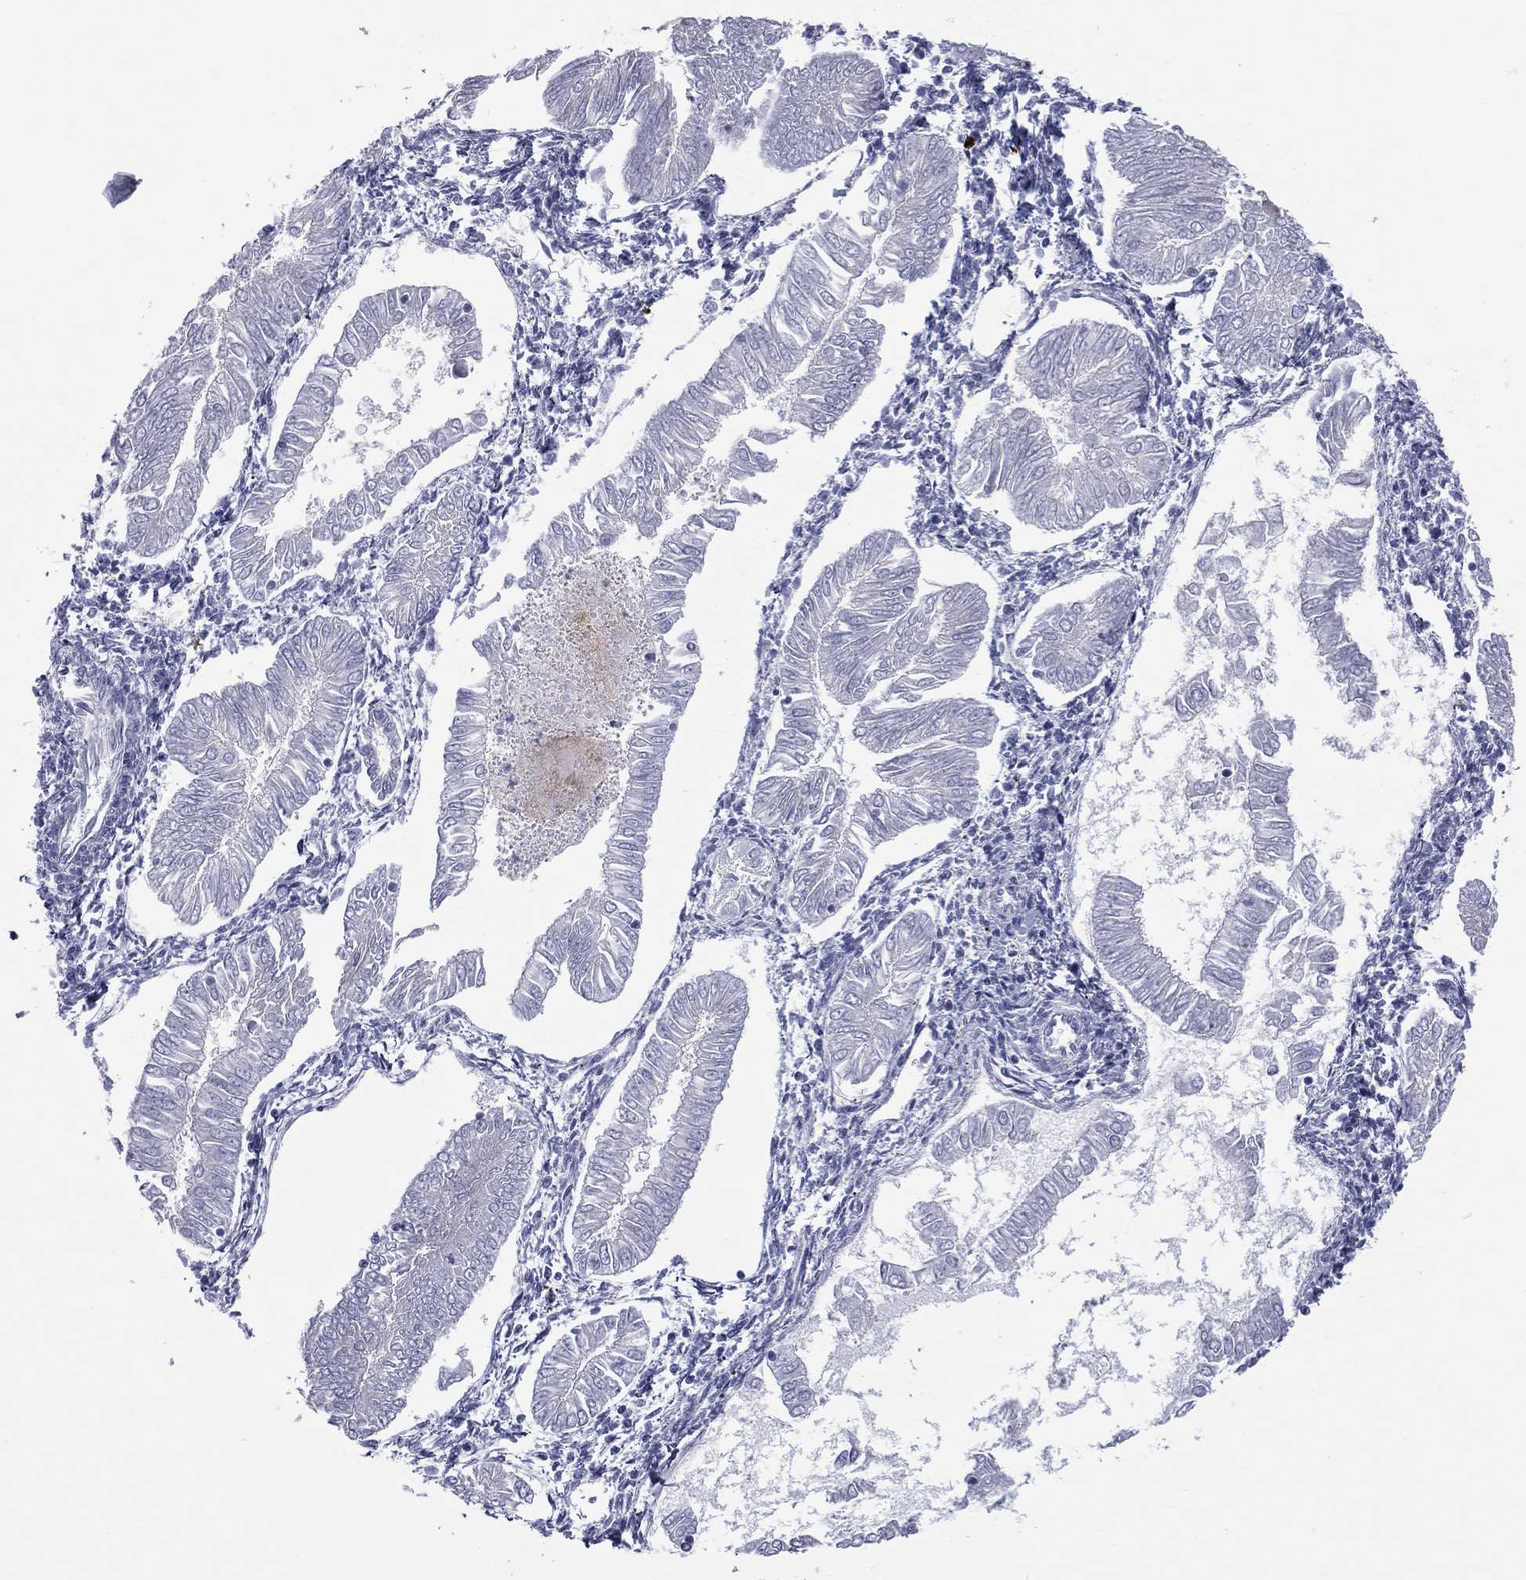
{"staining": {"intensity": "negative", "quantity": "none", "location": "none"}, "tissue": "endometrial cancer", "cell_type": "Tumor cells", "image_type": "cancer", "snomed": [{"axis": "morphology", "description": "Adenocarcinoma, NOS"}, {"axis": "topography", "description": "Endometrium"}], "caption": "Adenocarcinoma (endometrial) was stained to show a protein in brown. There is no significant staining in tumor cells.", "gene": "MLN", "patient": {"sex": "female", "age": 53}}